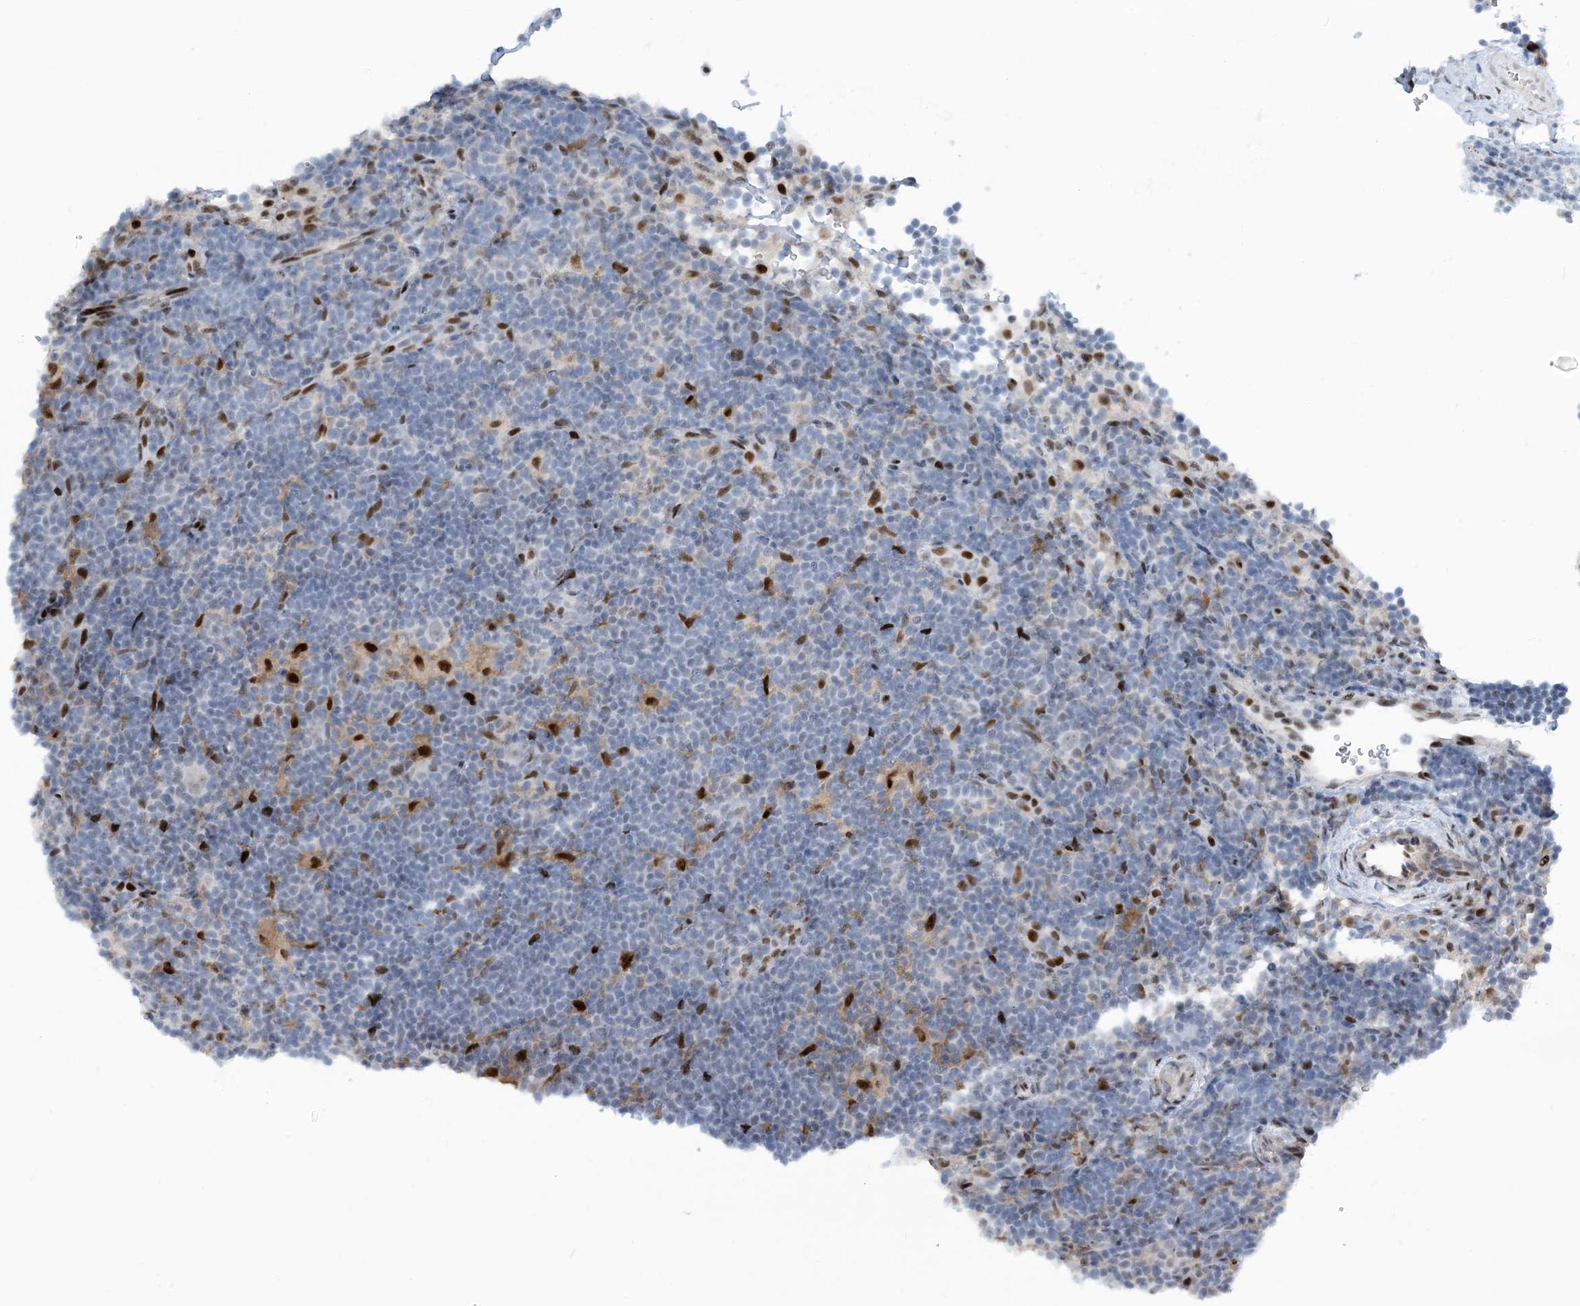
{"staining": {"intensity": "negative", "quantity": "none", "location": "none"}, "tissue": "lymphoma", "cell_type": "Tumor cells", "image_type": "cancer", "snomed": [{"axis": "morphology", "description": "Hodgkin's disease, NOS"}, {"axis": "topography", "description": "Lymph node"}], "caption": "Immunohistochemistry (IHC) photomicrograph of human Hodgkin's disease stained for a protein (brown), which displays no positivity in tumor cells. (DAB (3,3'-diaminobenzidine) immunohistochemistry (IHC) visualized using brightfield microscopy, high magnification).", "gene": "HEMK1", "patient": {"sex": "female", "age": 57}}